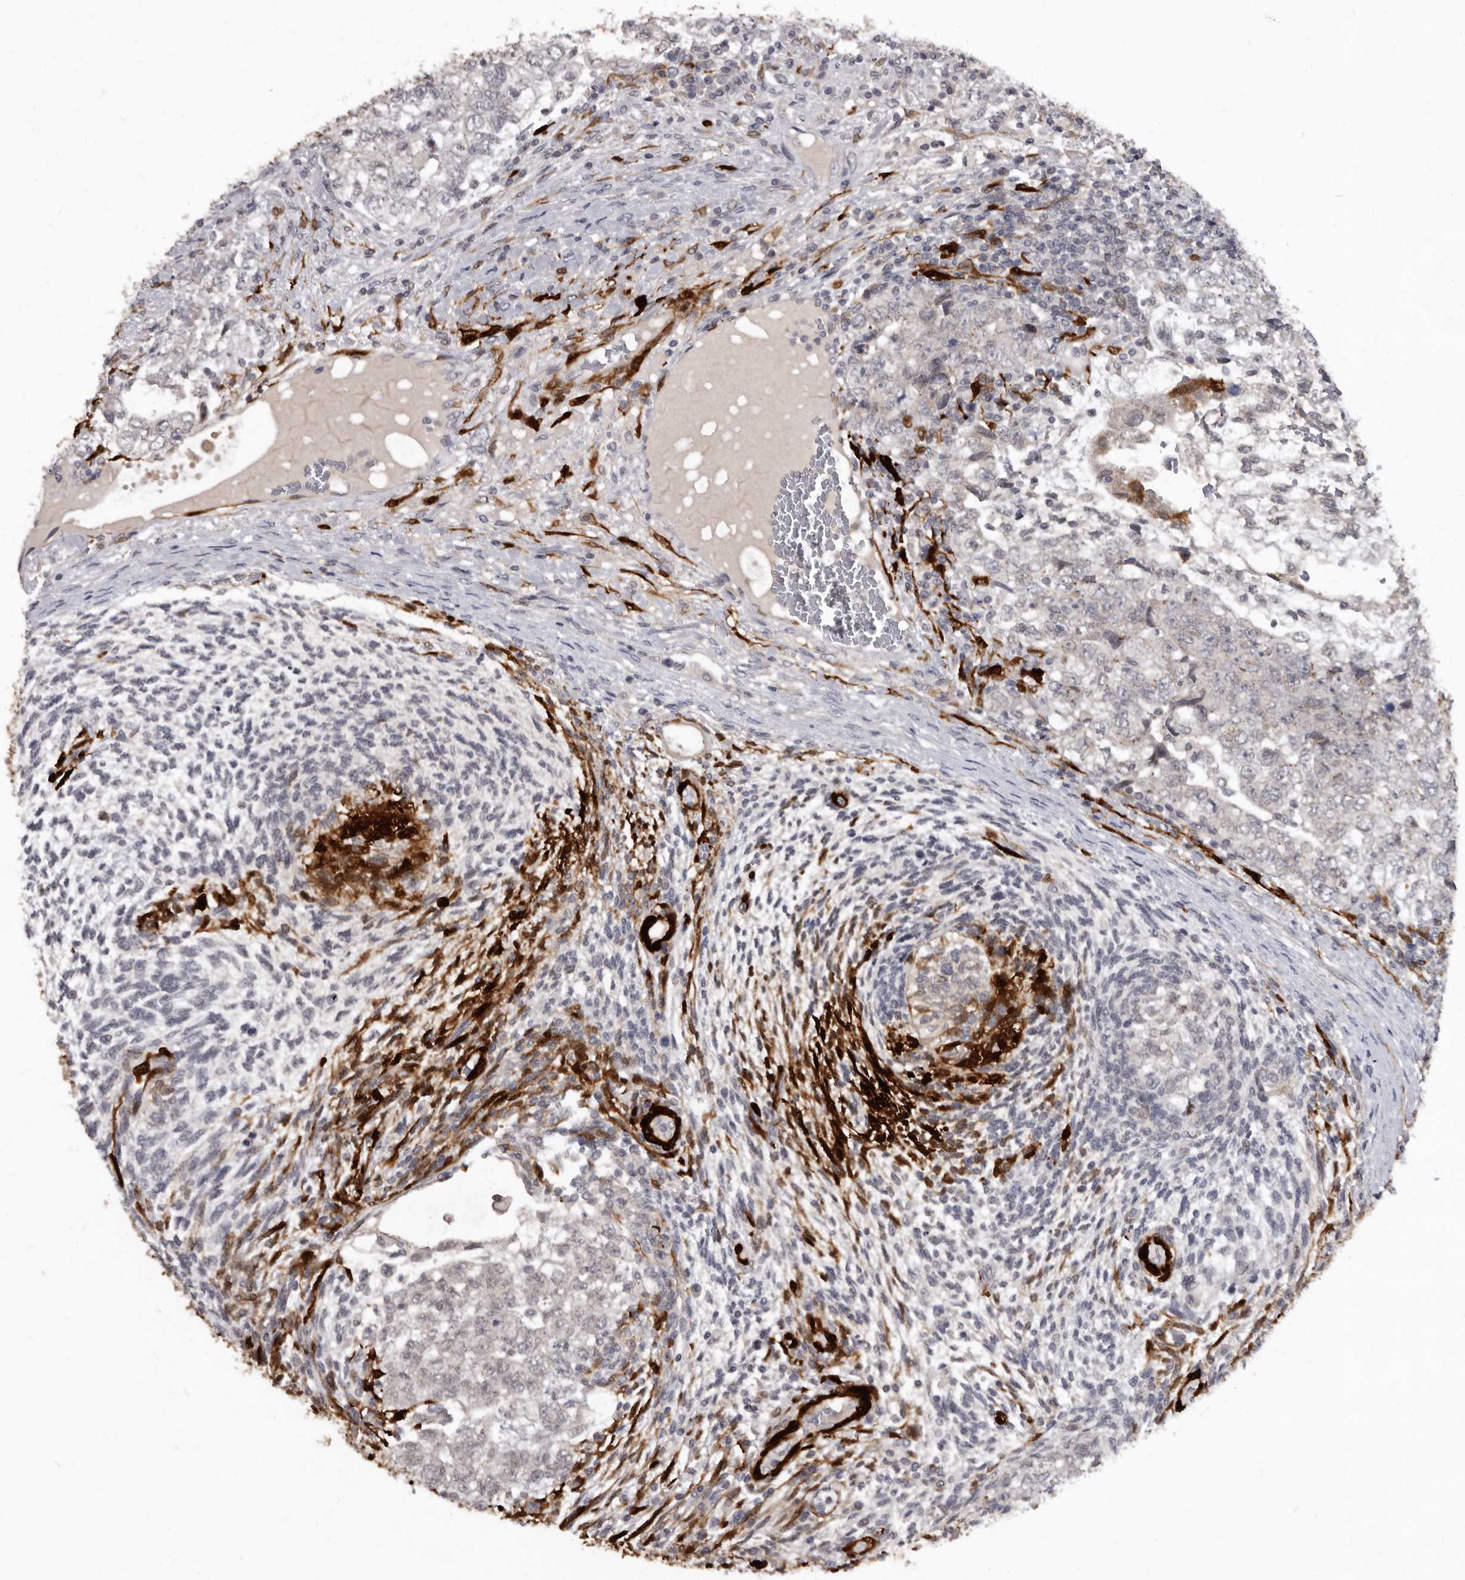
{"staining": {"intensity": "negative", "quantity": "none", "location": "none"}, "tissue": "testis cancer", "cell_type": "Tumor cells", "image_type": "cancer", "snomed": [{"axis": "morphology", "description": "Carcinoma, Embryonal, NOS"}, {"axis": "topography", "description": "Testis"}], "caption": "The image reveals no staining of tumor cells in embryonal carcinoma (testis). Nuclei are stained in blue.", "gene": "SULT1E1", "patient": {"sex": "male", "age": 37}}